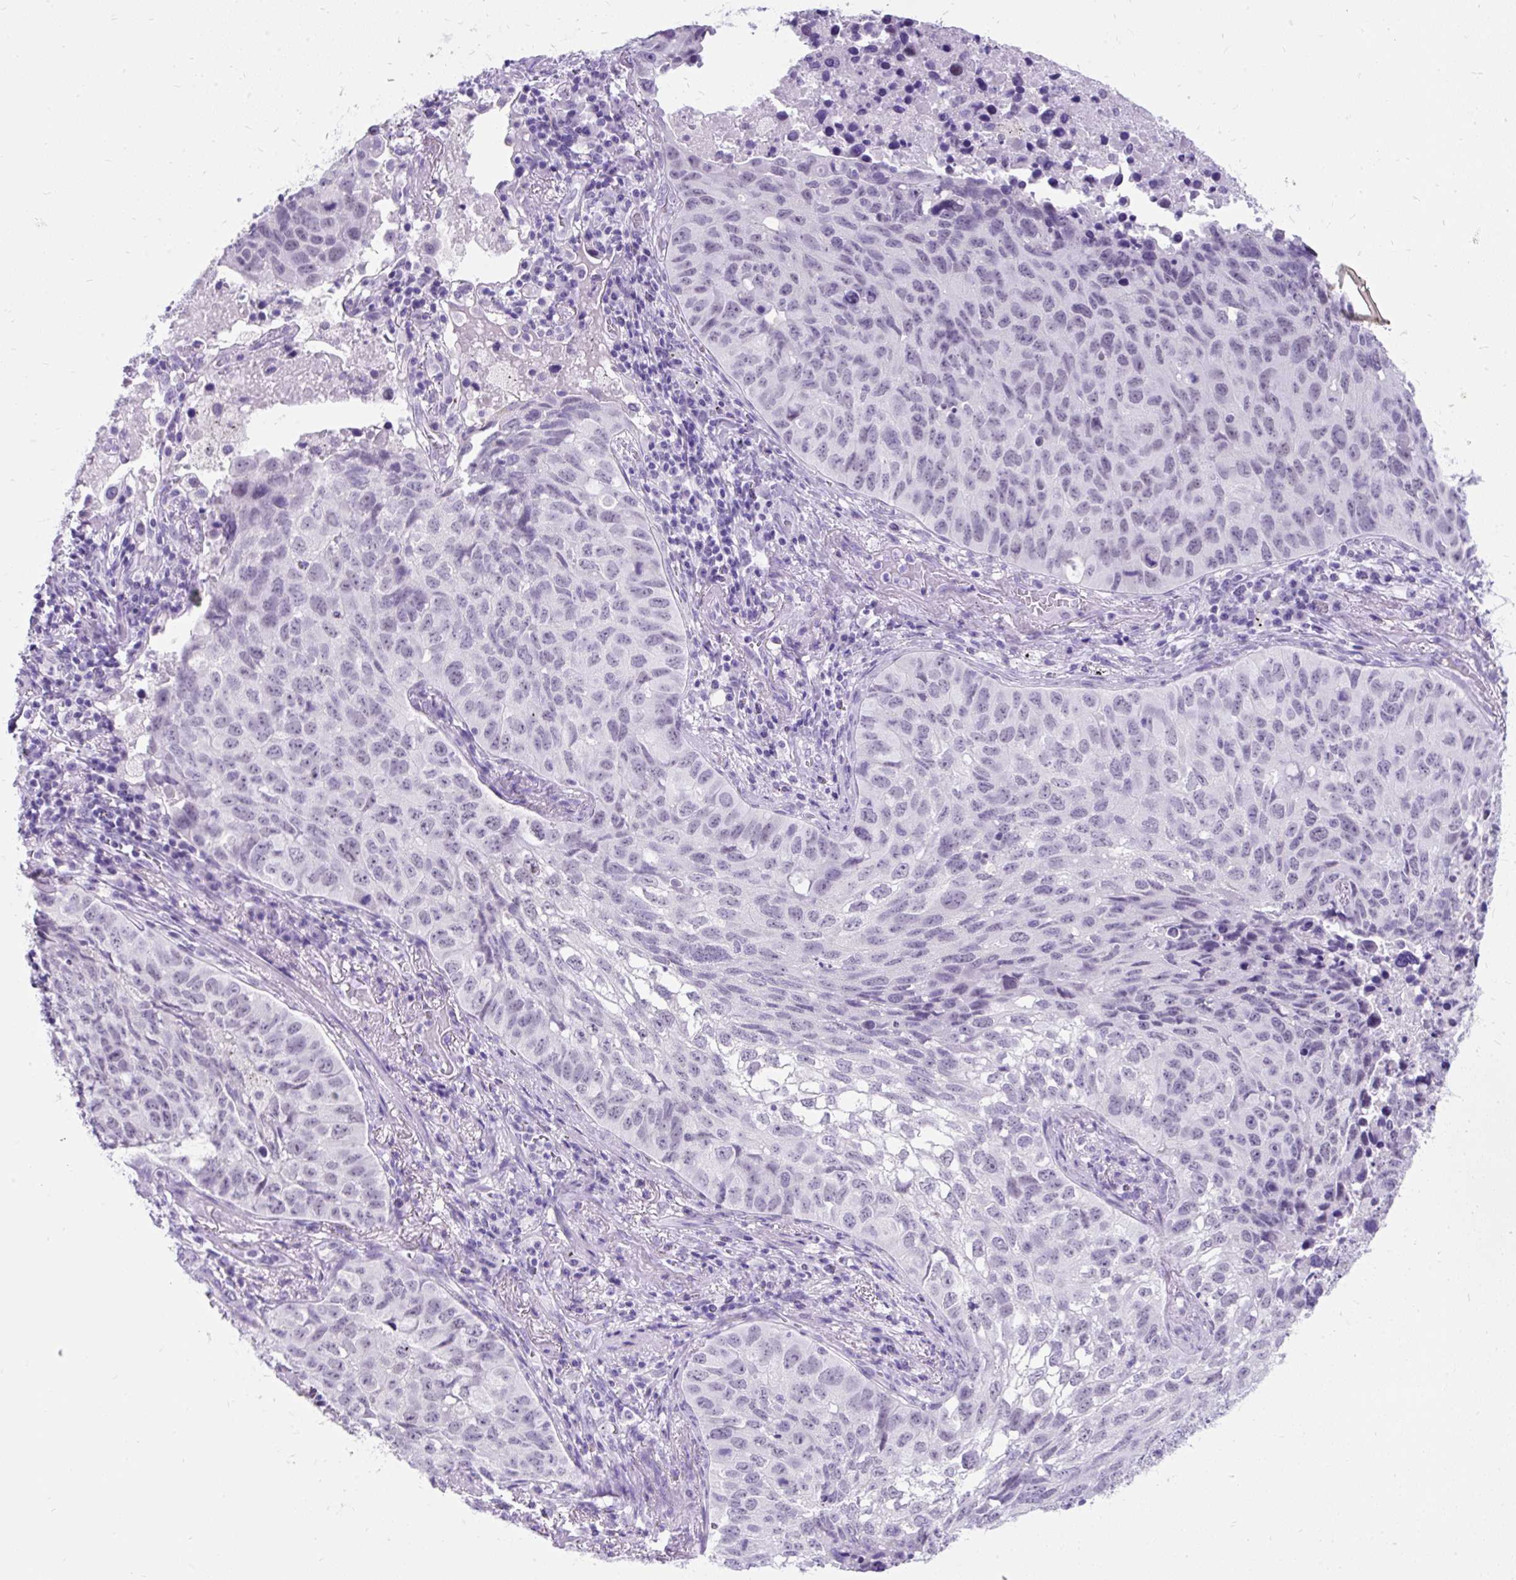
{"staining": {"intensity": "negative", "quantity": "none", "location": "none"}, "tissue": "lung cancer", "cell_type": "Tumor cells", "image_type": "cancer", "snomed": [{"axis": "morphology", "description": "Squamous cell carcinoma, NOS"}, {"axis": "topography", "description": "Lung"}], "caption": "The photomicrograph exhibits no significant expression in tumor cells of lung cancer.", "gene": "SCGB1A1", "patient": {"sex": "male", "age": 60}}